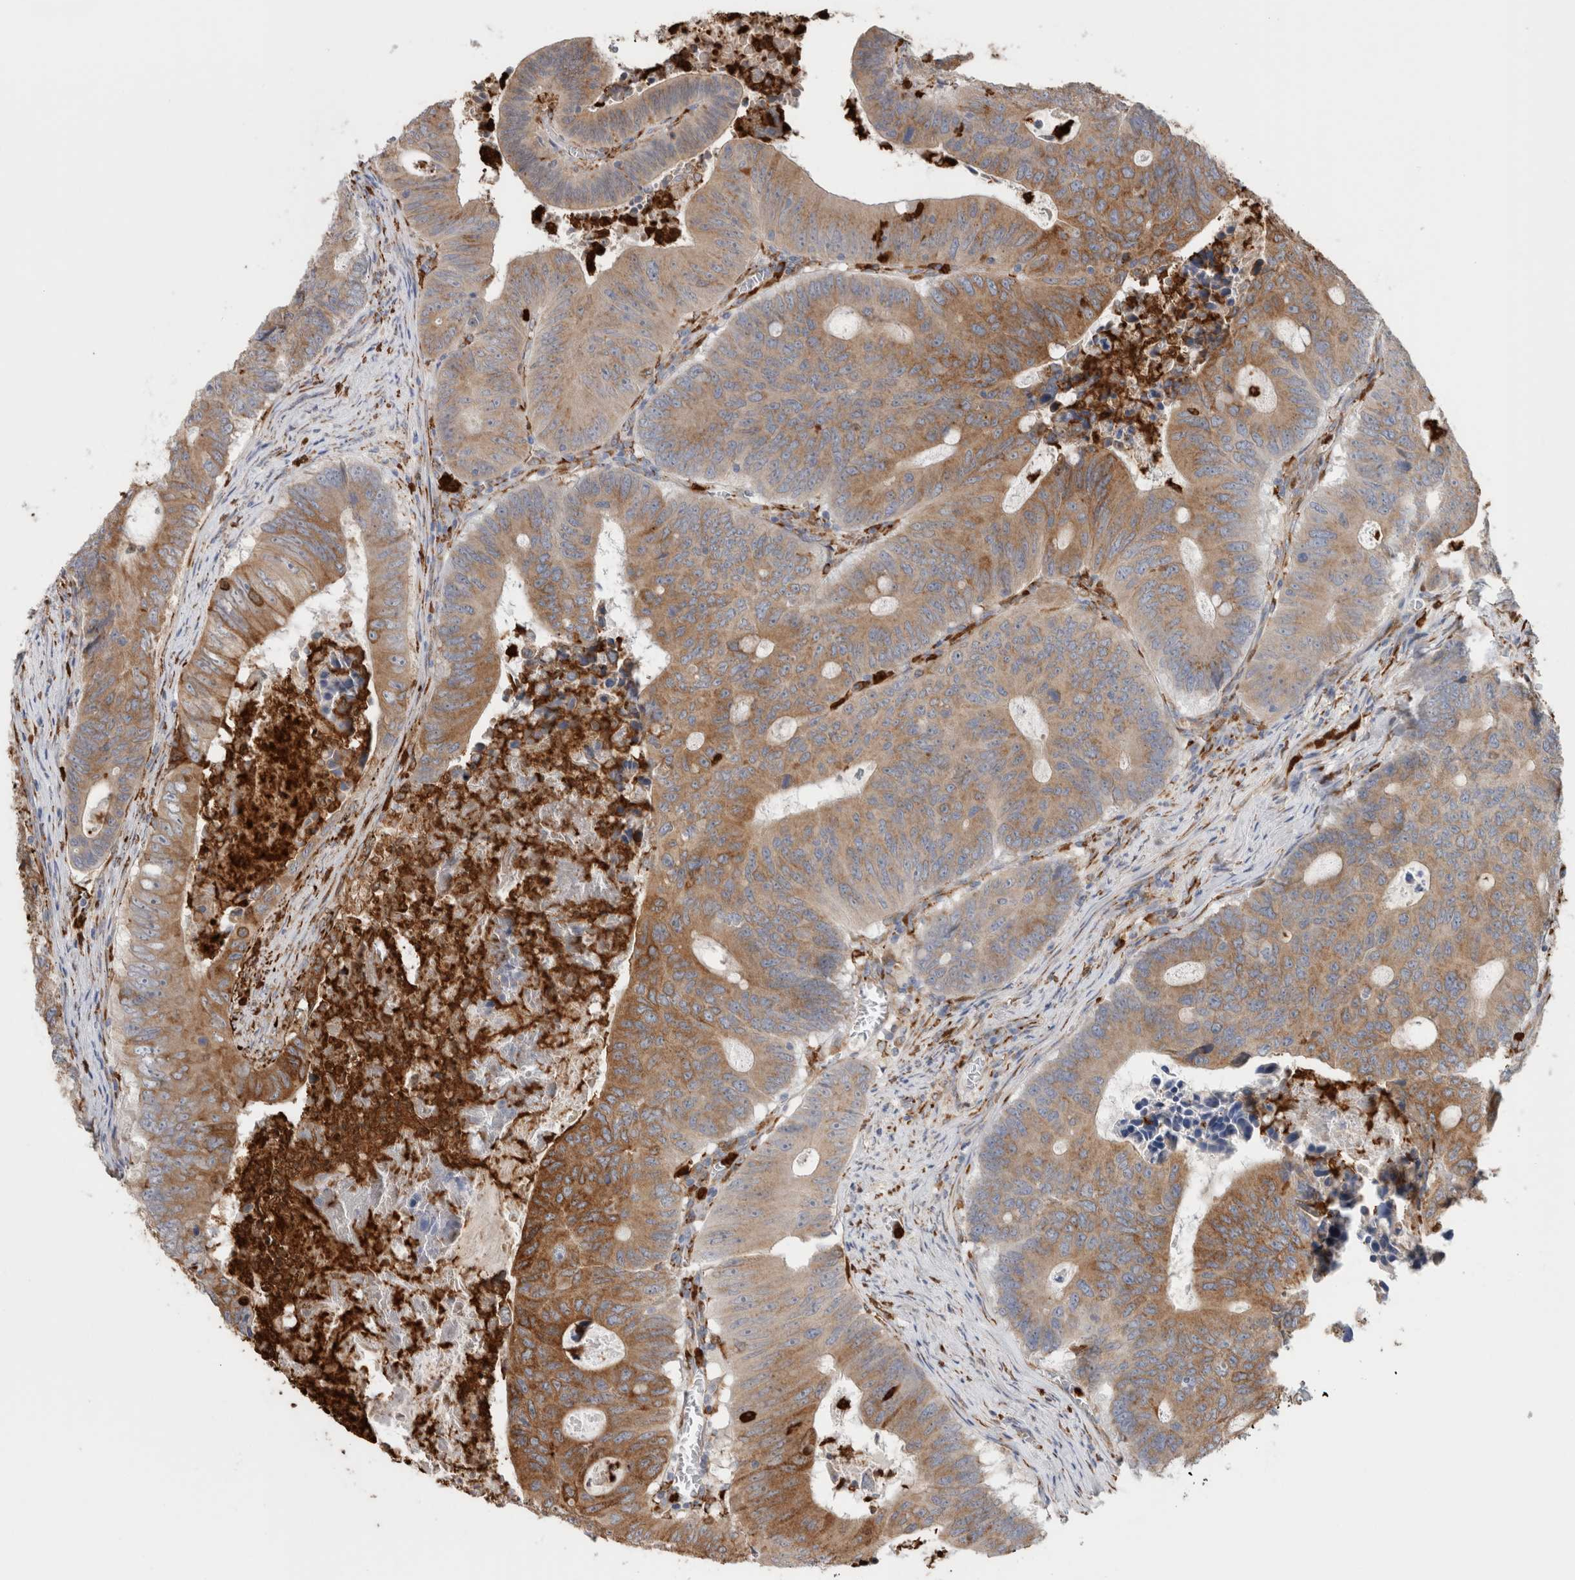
{"staining": {"intensity": "moderate", "quantity": ">75%", "location": "cytoplasmic/membranous"}, "tissue": "colorectal cancer", "cell_type": "Tumor cells", "image_type": "cancer", "snomed": [{"axis": "morphology", "description": "Adenocarcinoma, NOS"}, {"axis": "topography", "description": "Colon"}], "caption": "Protein expression by immunohistochemistry shows moderate cytoplasmic/membranous expression in about >75% of tumor cells in colorectal cancer (adenocarcinoma).", "gene": "P4HA1", "patient": {"sex": "male", "age": 87}}